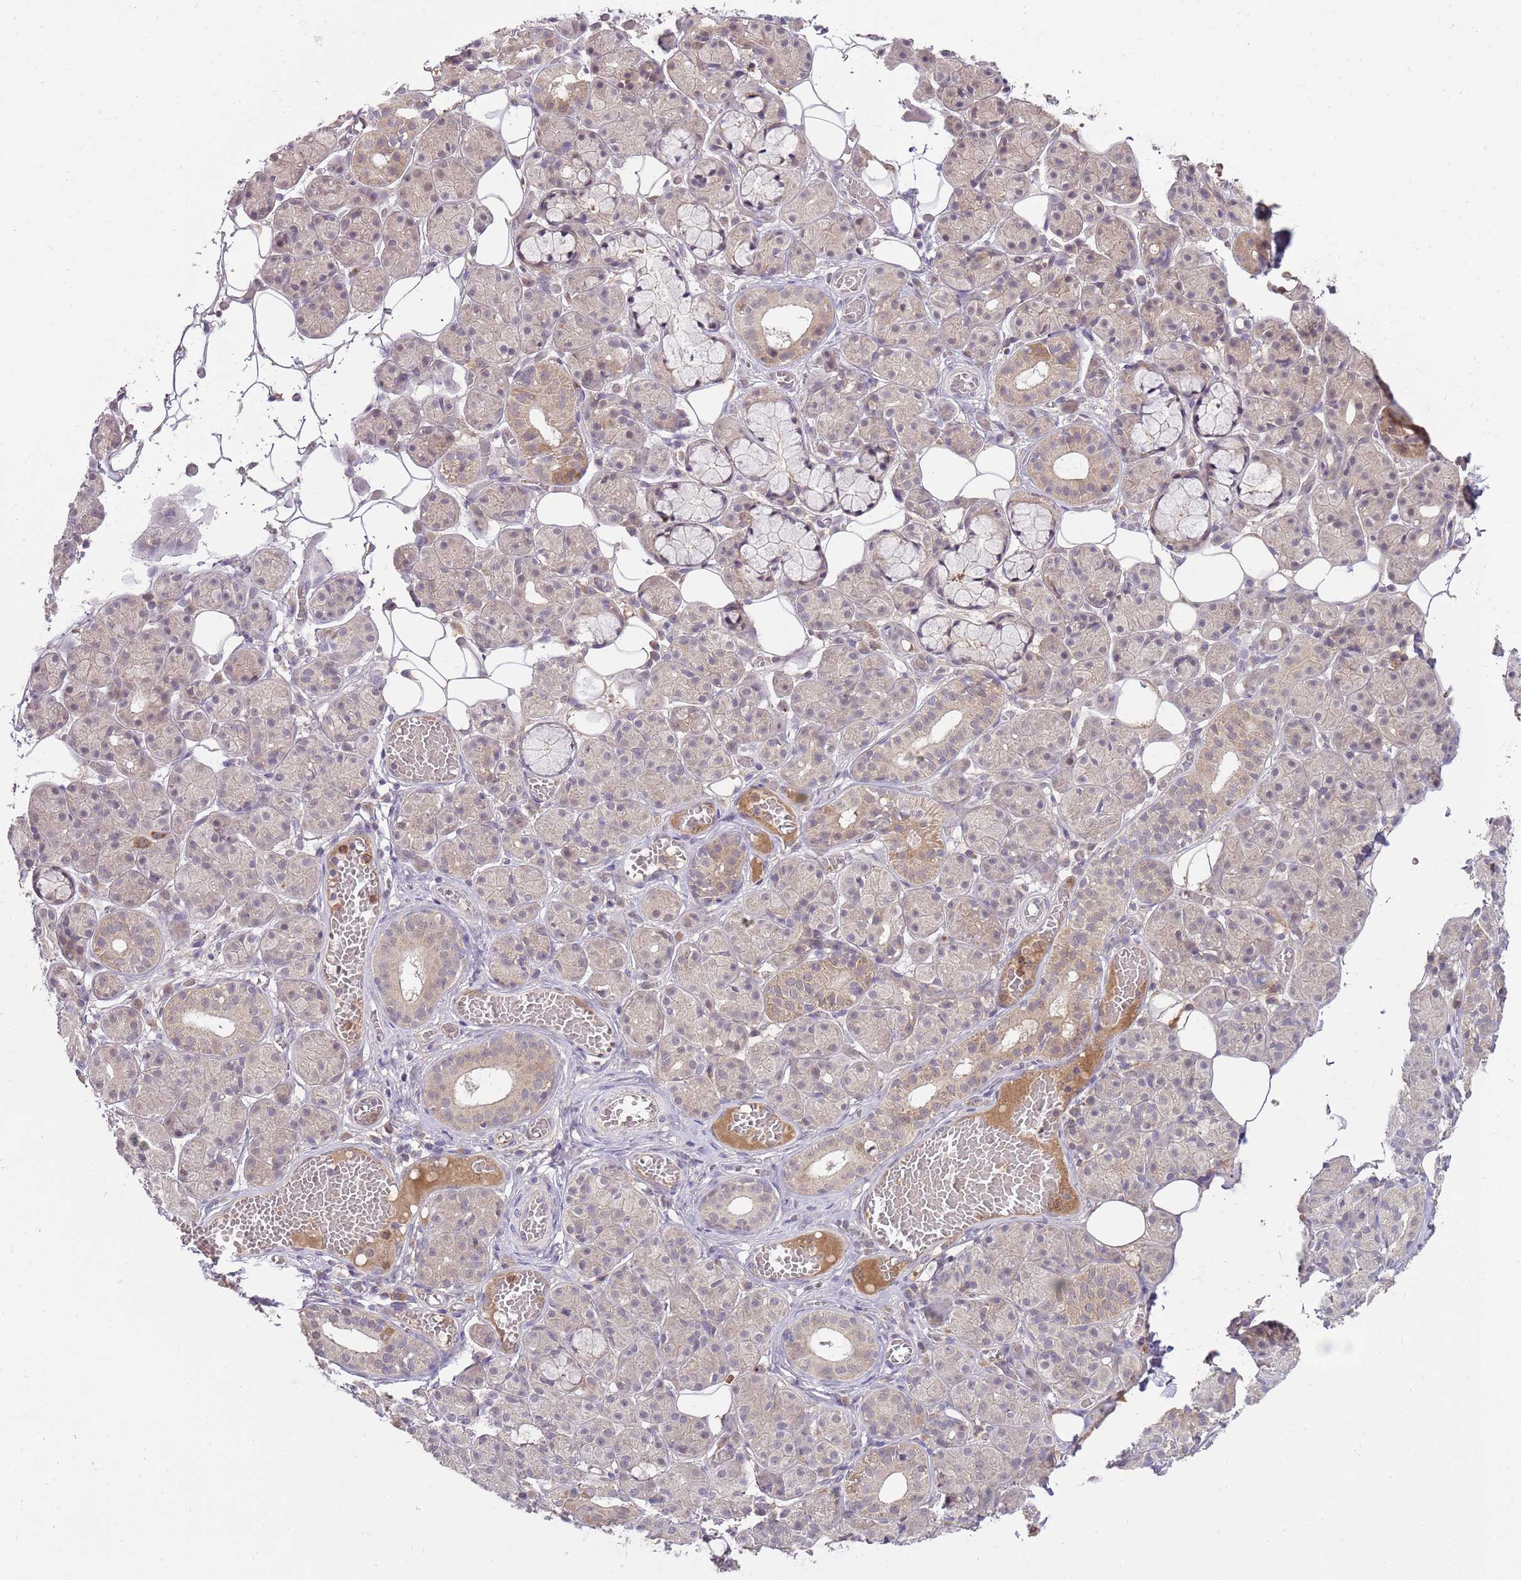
{"staining": {"intensity": "weak", "quantity": "25%-75%", "location": "cytoplasmic/membranous,nuclear"}, "tissue": "salivary gland", "cell_type": "Glandular cells", "image_type": "normal", "snomed": [{"axis": "morphology", "description": "Normal tissue, NOS"}, {"axis": "topography", "description": "Salivary gland"}], "caption": "Protein expression analysis of benign salivary gland exhibits weak cytoplasmic/membranous,nuclear expression in approximately 25%-75% of glandular cells. (DAB IHC with brightfield microscopy, high magnification).", "gene": "NBPF4", "patient": {"sex": "male", "age": 63}}